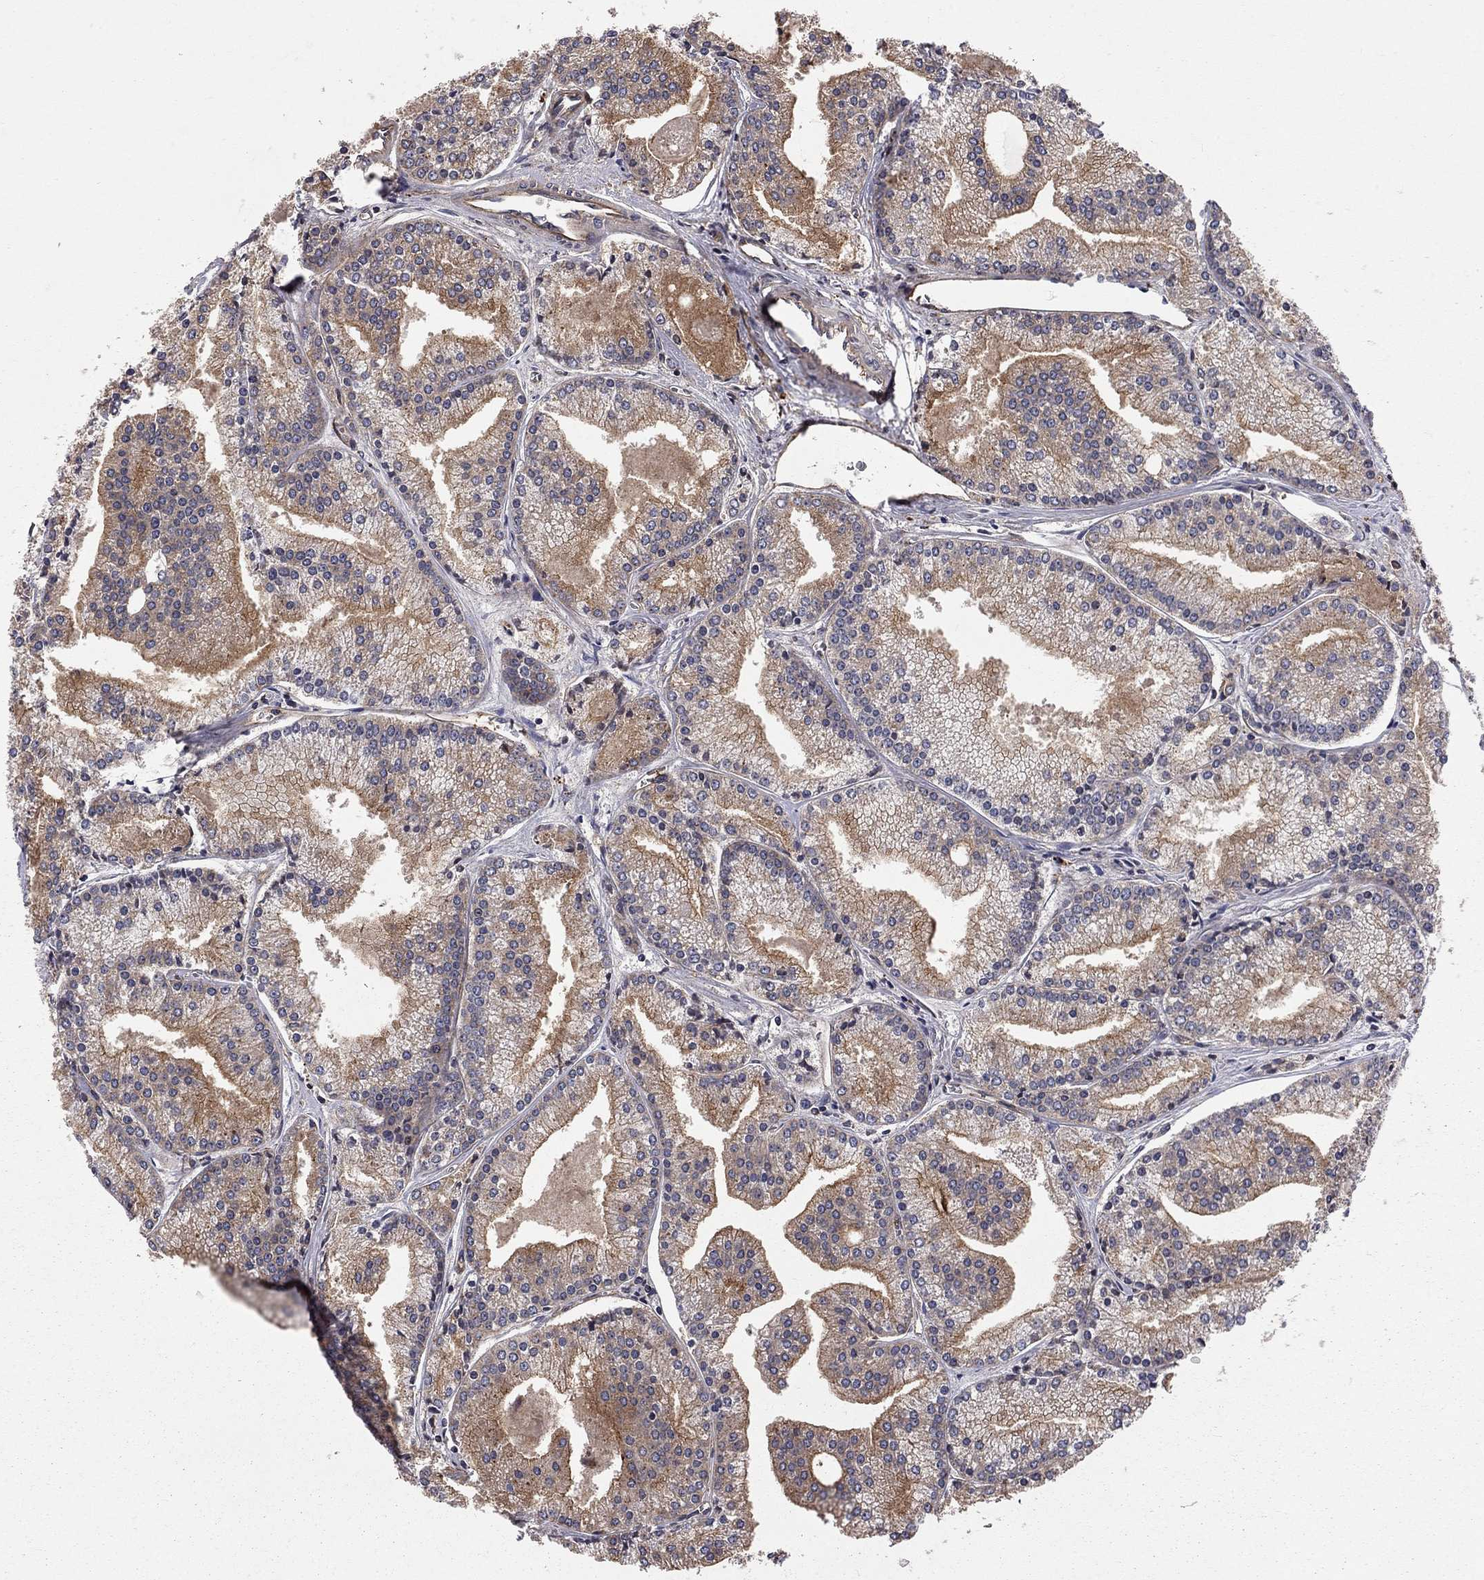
{"staining": {"intensity": "moderate", "quantity": ">75%", "location": "cytoplasmic/membranous"}, "tissue": "prostate cancer", "cell_type": "Tumor cells", "image_type": "cancer", "snomed": [{"axis": "morphology", "description": "Adenocarcinoma, NOS"}, {"axis": "topography", "description": "Prostate"}], "caption": "DAB (3,3'-diaminobenzidine) immunohistochemical staining of adenocarcinoma (prostate) displays moderate cytoplasmic/membranous protein staining in about >75% of tumor cells.", "gene": "RASEF", "patient": {"sex": "male", "age": 72}}